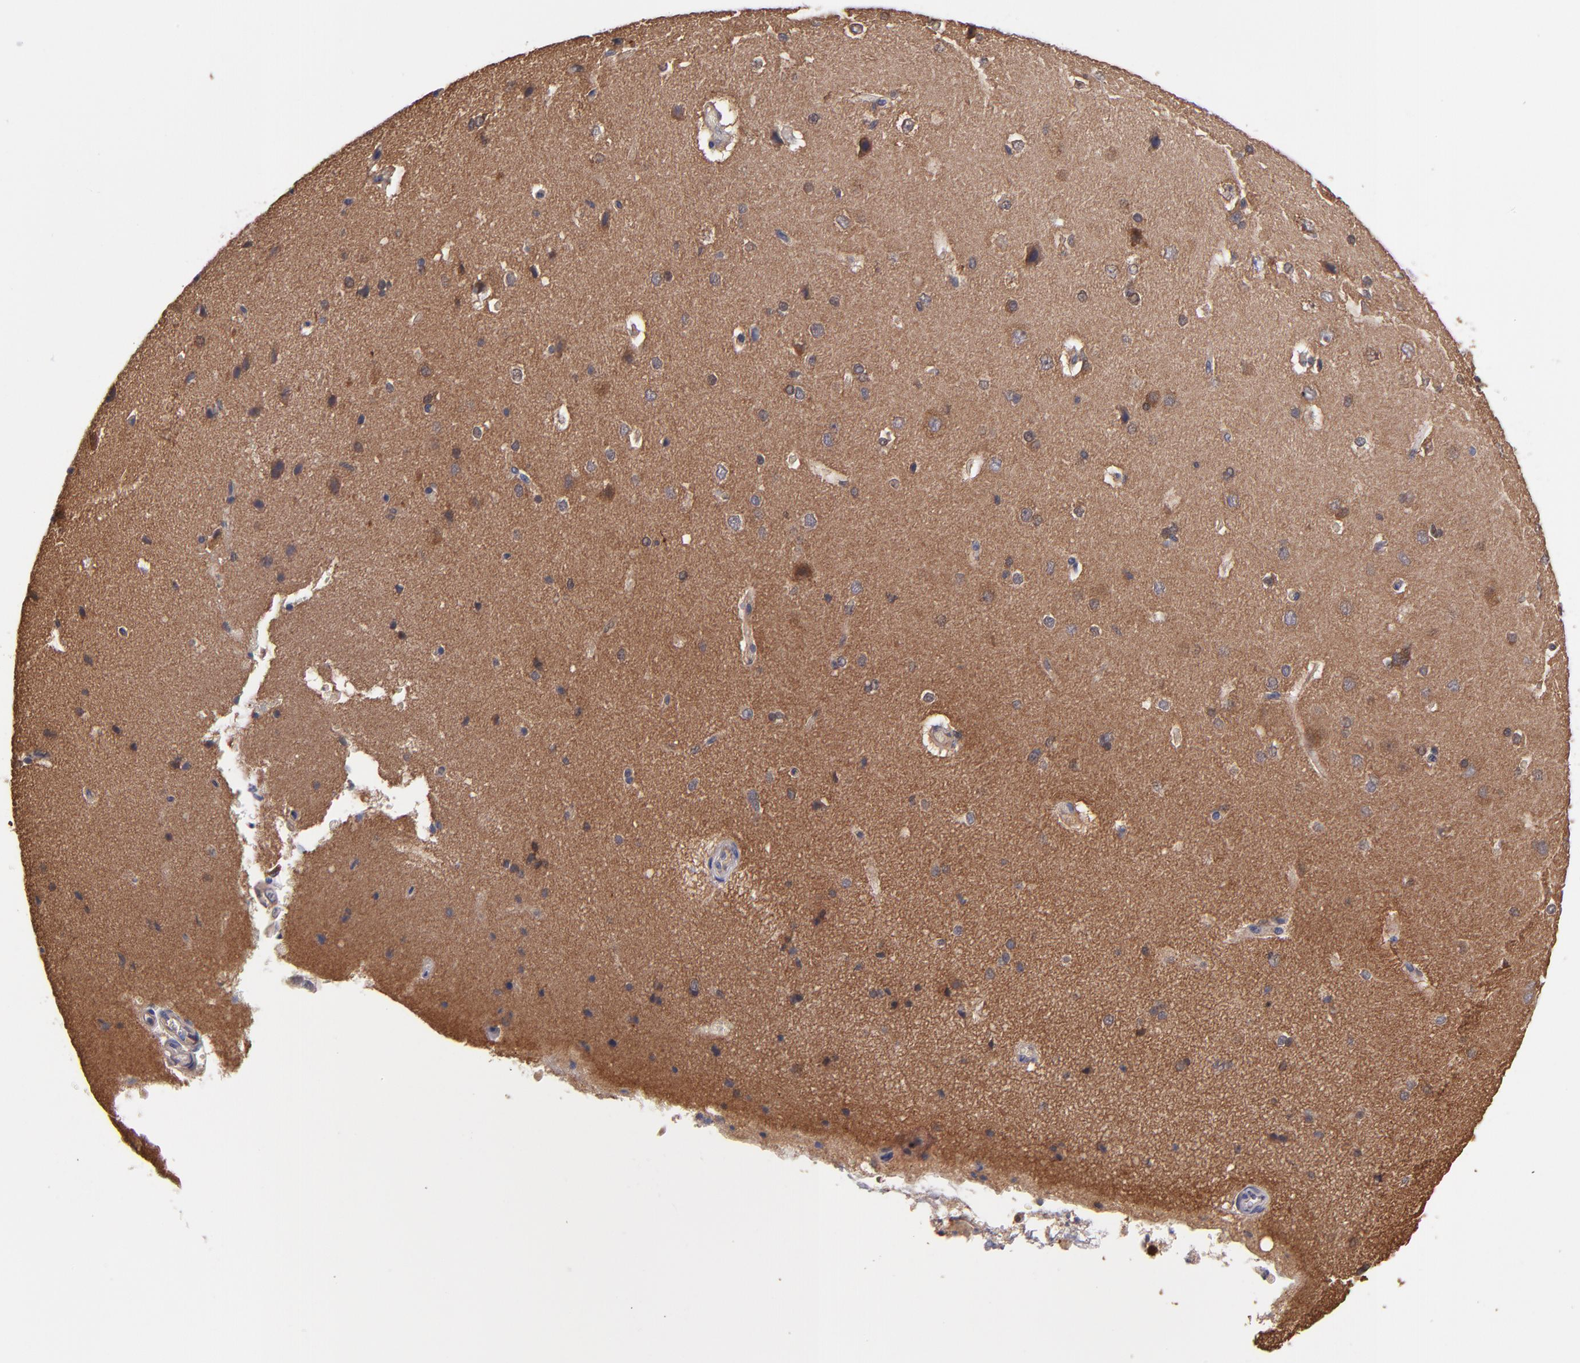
{"staining": {"intensity": "weak", "quantity": "25%-75%", "location": "cytoplasmic/membranous"}, "tissue": "cerebral cortex", "cell_type": "Endothelial cells", "image_type": "normal", "snomed": [{"axis": "morphology", "description": "Normal tissue, NOS"}, {"axis": "topography", "description": "Cerebral cortex"}], "caption": "Approximately 25%-75% of endothelial cells in normal human cerebral cortex show weak cytoplasmic/membranous protein expression as visualized by brown immunohistochemical staining.", "gene": "GMFB", "patient": {"sex": "female", "age": 45}}